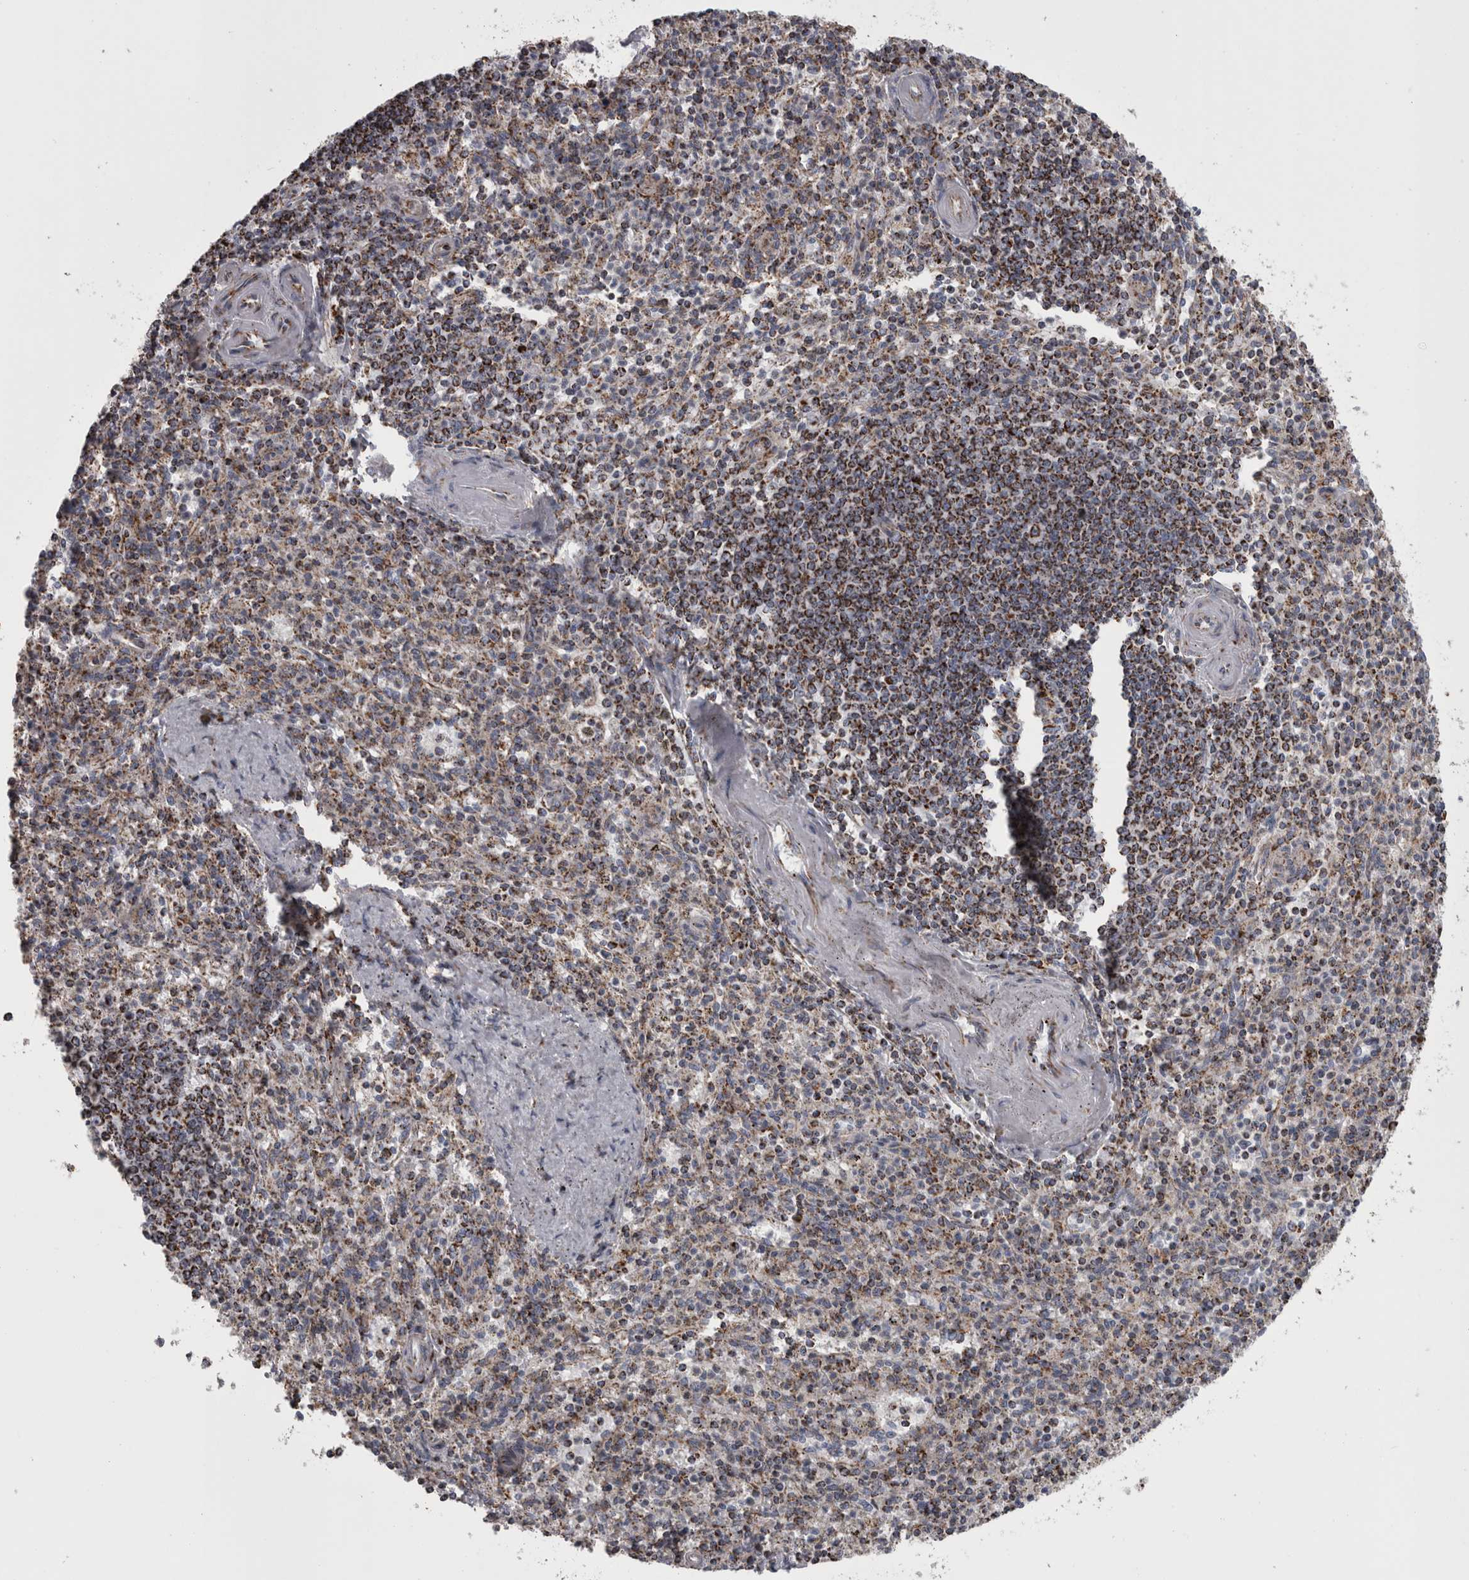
{"staining": {"intensity": "strong", "quantity": "25%-75%", "location": "cytoplasmic/membranous"}, "tissue": "spleen", "cell_type": "Cells in red pulp", "image_type": "normal", "snomed": [{"axis": "morphology", "description": "Normal tissue, NOS"}, {"axis": "topography", "description": "Spleen"}], "caption": "Immunohistochemical staining of benign spleen demonstrates high levels of strong cytoplasmic/membranous positivity in approximately 25%-75% of cells in red pulp.", "gene": "MDH2", "patient": {"sex": "male", "age": 72}}